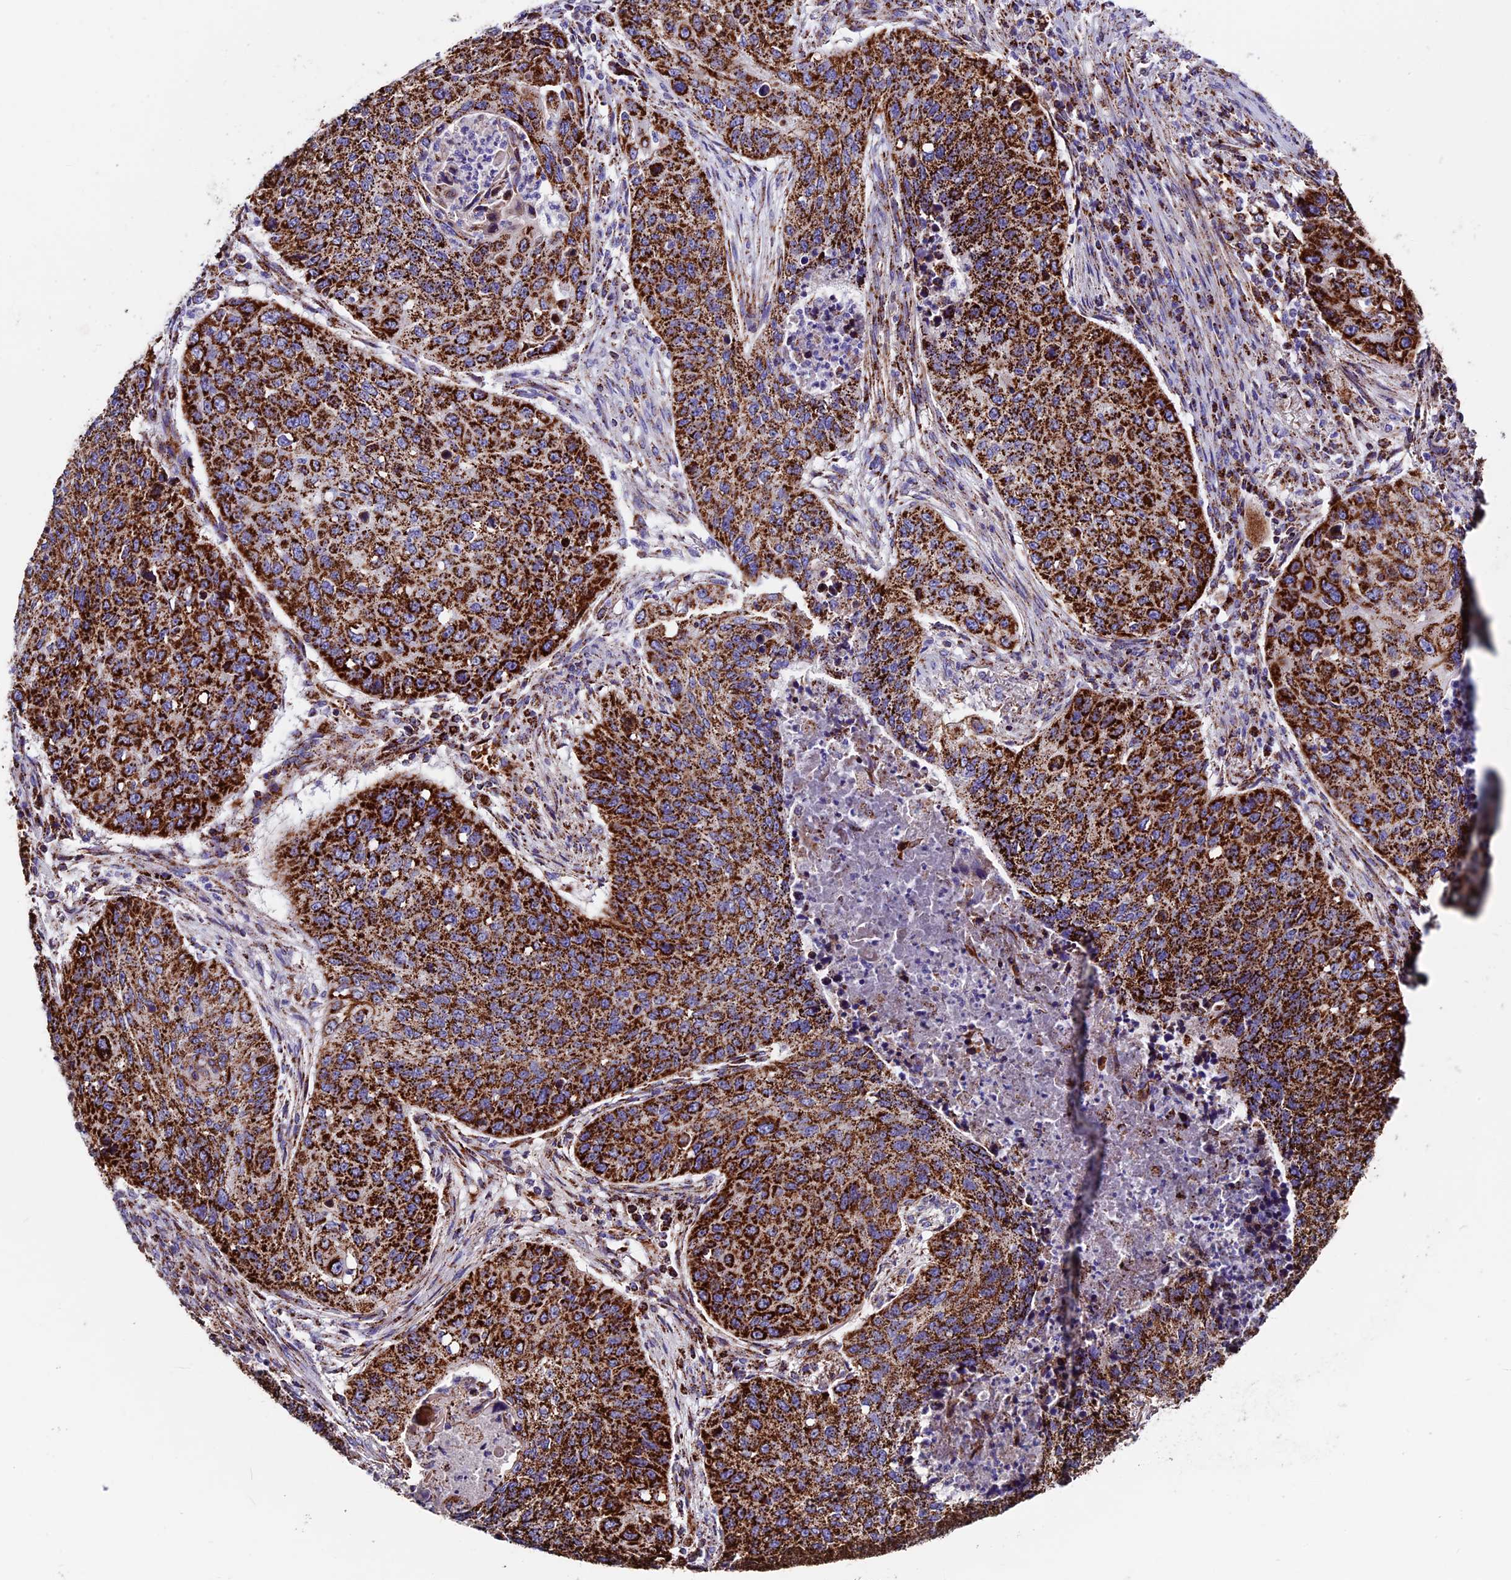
{"staining": {"intensity": "strong", "quantity": ">75%", "location": "cytoplasmic/membranous"}, "tissue": "lung cancer", "cell_type": "Tumor cells", "image_type": "cancer", "snomed": [{"axis": "morphology", "description": "Squamous cell carcinoma, NOS"}, {"axis": "topography", "description": "Lung"}], "caption": "Lung cancer stained with a brown dye exhibits strong cytoplasmic/membranous positive staining in about >75% of tumor cells.", "gene": "CX3CL1", "patient": {"sex": "female", "age": 63}}